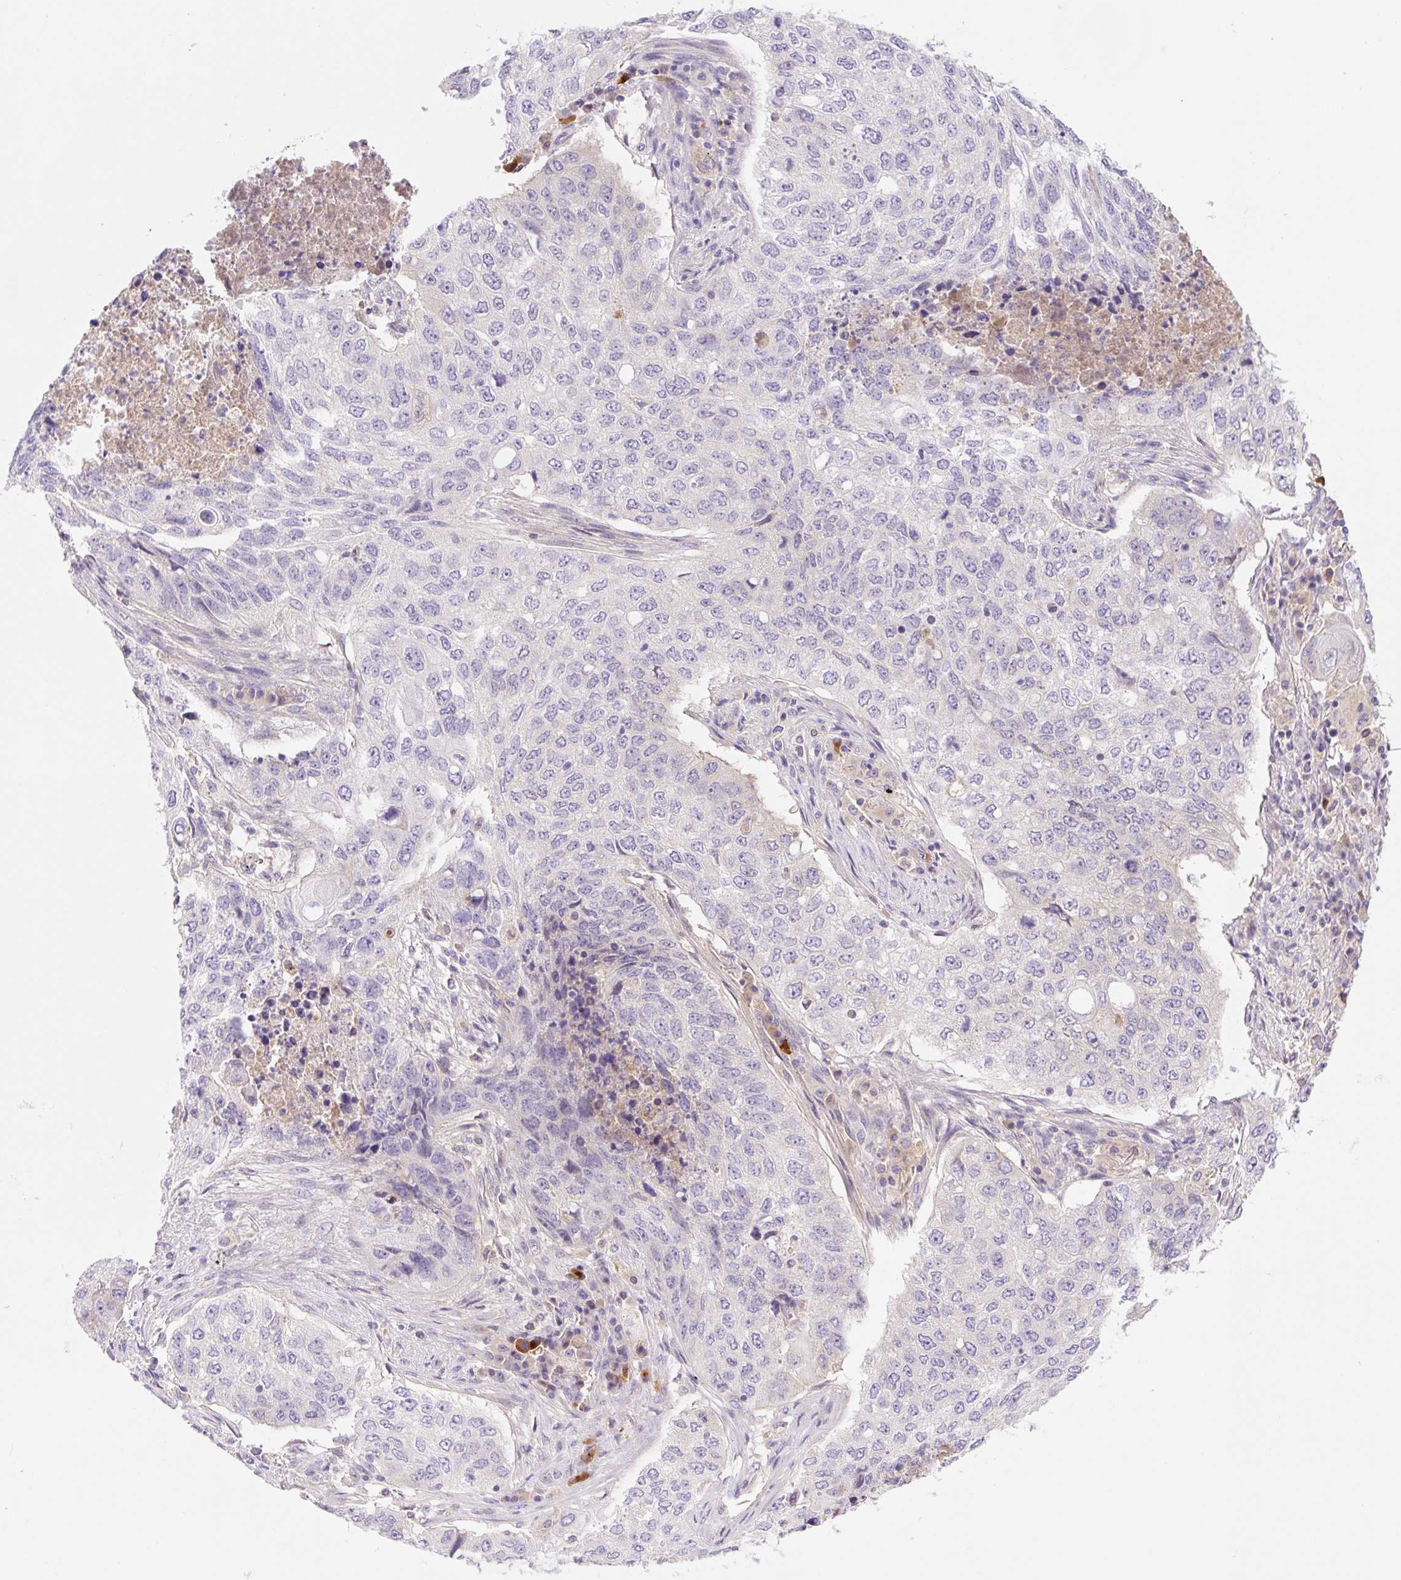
{"staining": {"intensity": "negative", "quantity": "none", "location": "none"}, "tissue": "lung cancer", "cell_type": "Tumor cells", "image_type": "cancer", "snomed": [{"axis": "morphology", "description": "Squamous cell carcinoma, NOS"}, {"axis": "topography", "description": "Lung"}], "caption": "The image shows no staining of tumor cells in lung cancer.", "gene": "DENND5A", "patient": {"sex": "female", "age": 63}}